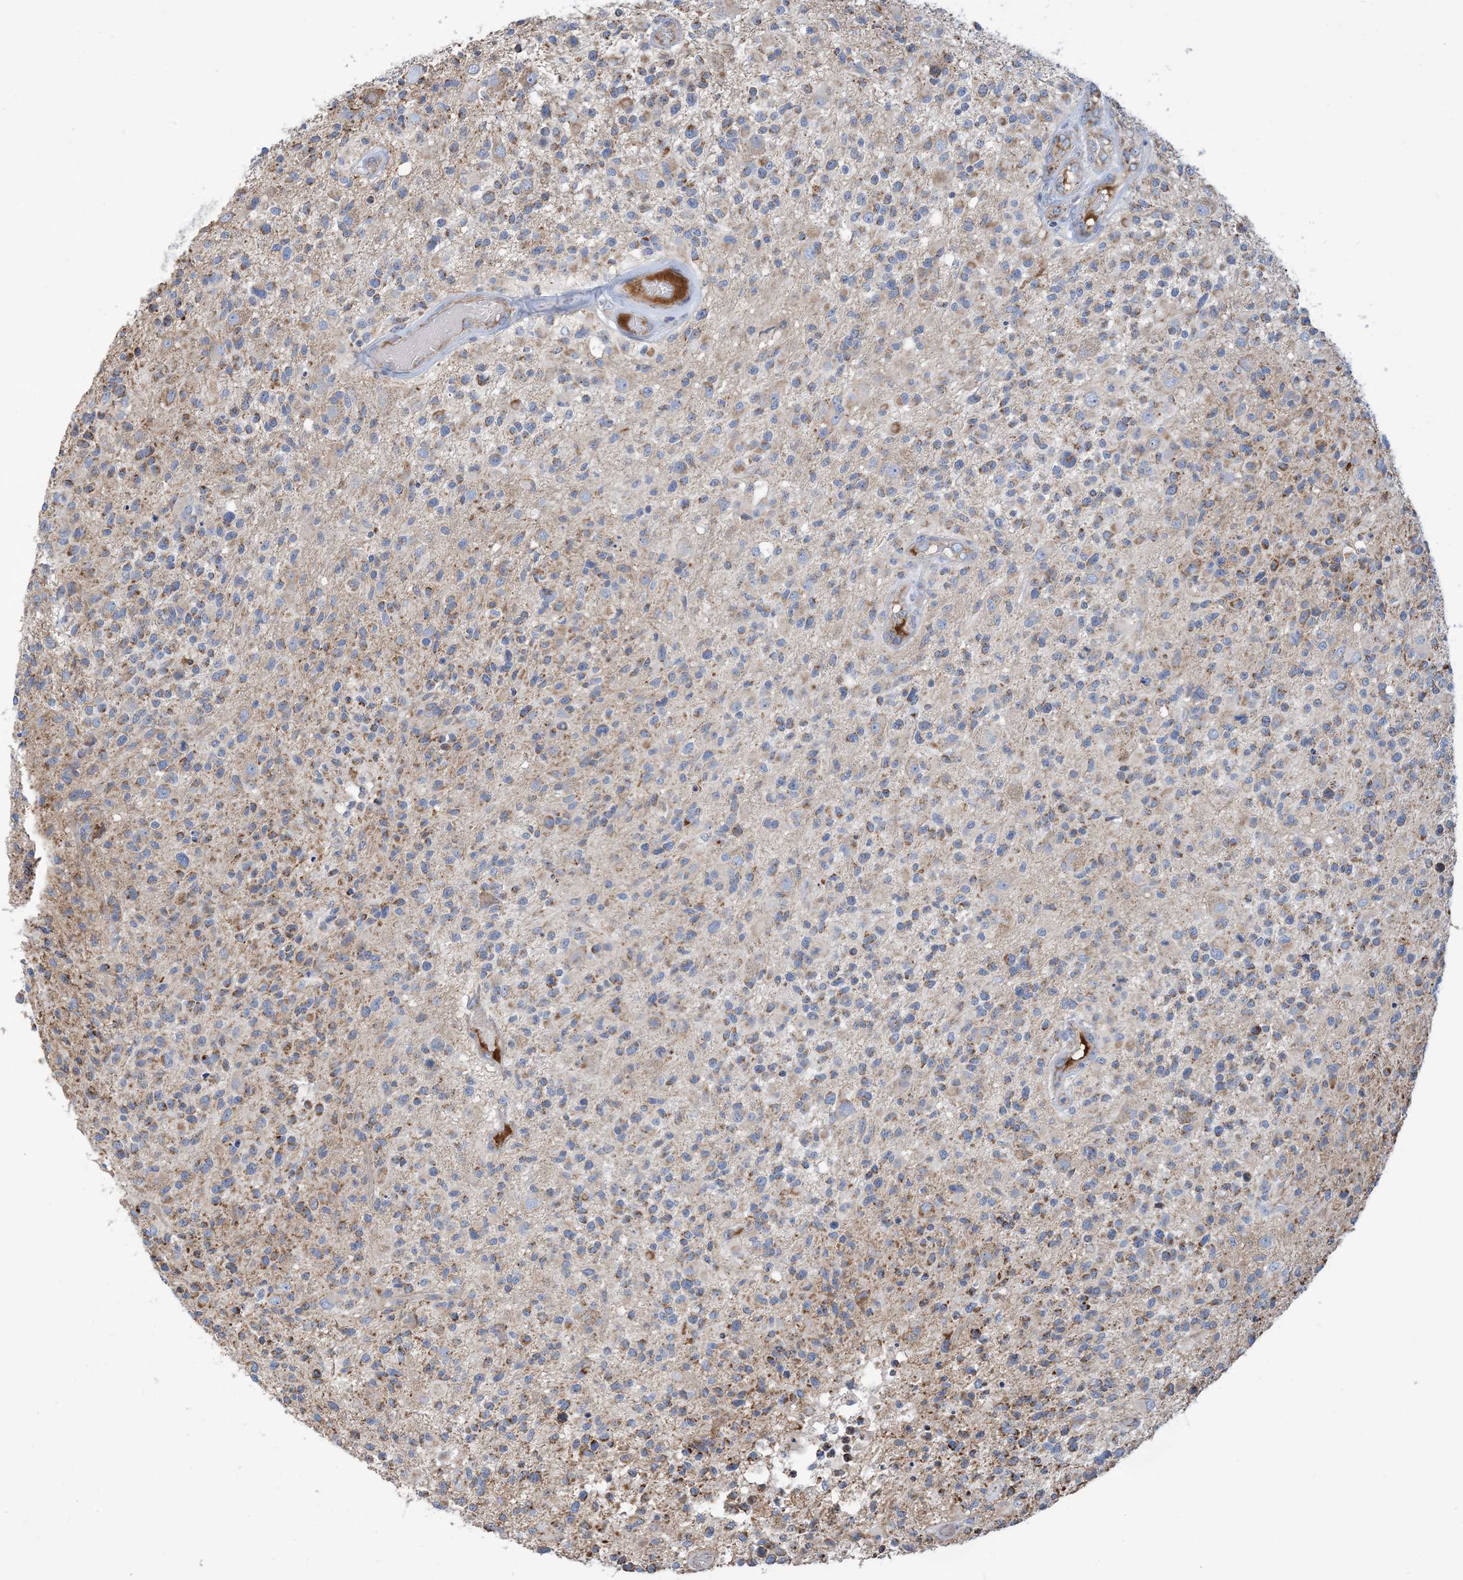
{"staining": {"intensity": "moderate", "quantity": "25%-75%", "location": "cytoplasmic/membranous"}, "tissue": "glioma", "cell_type": "Tumor cells", "image_type": "cancer", "snomed": [{"axis": "morphology", "description": "Glioma, malignant, High grade"}, {"axis": "morphology", "description": "Glioblastoma, NOS"}, {"axis": "topography", "description": "Brain"}], "caption": "Malignant high-grade glioma stained with a brown dye displays moderate cytoplasmic/membranous positive positivity in approximately 25%-75% of tumor cells.", "gene": "PHOSPHO2", "patient": {"sex": "male", "age": 60}}